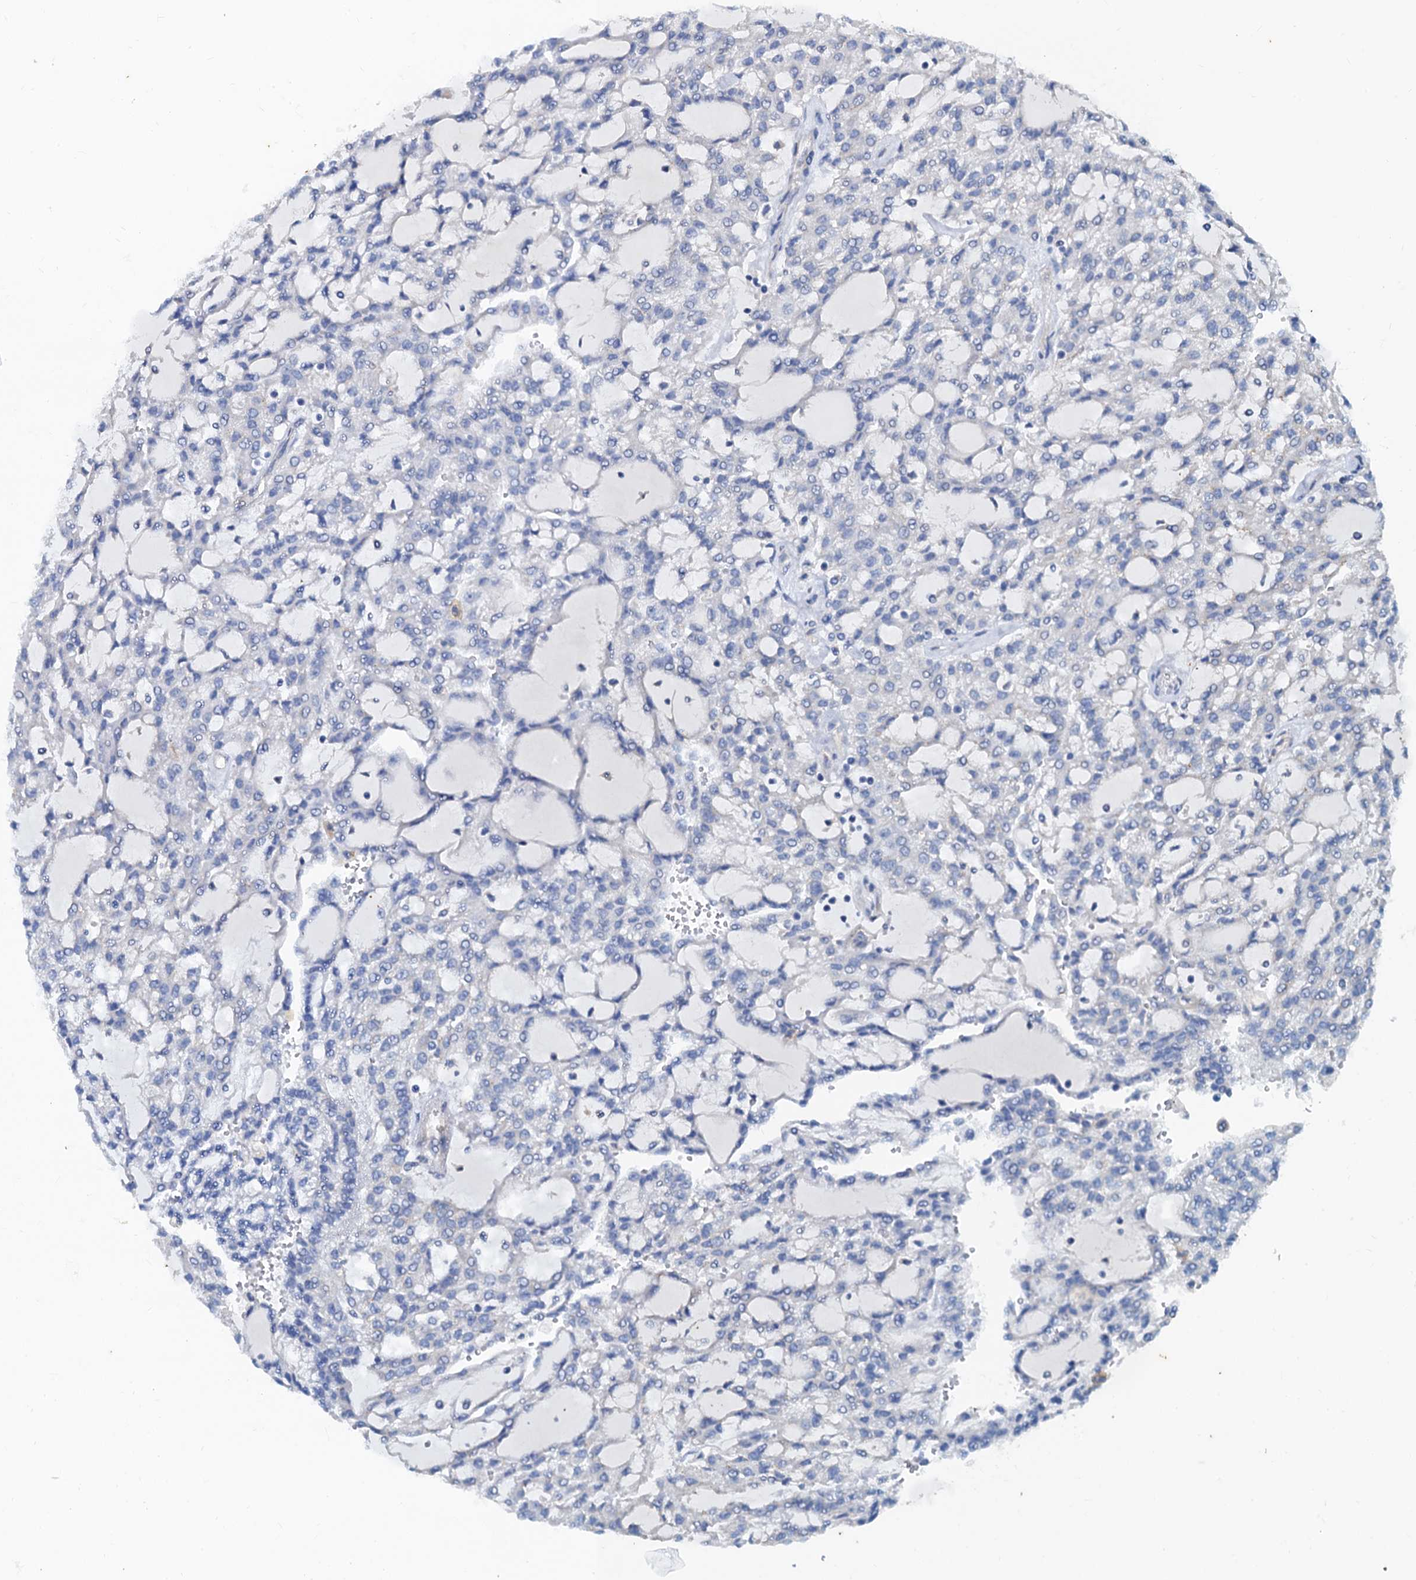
{"staining": {"intensity": "negative", "quantity": "none", "location": "none"}, "tissue": "renal cancer", "cell_type": "Tumor cells", "image_type": "cancer", "snomed": [{"axis": "morphology", "description": "Adenocarcinoma, NOS"}, {"axis": "topography", "description": "Kidney"}], "caption": "An image of human renal cancer is negative for staining in tumor cells. (IHC, brightfield microscopy, high magnification).", "gene": "NGRN", "patient": {"sex": "male", "age": 63}}